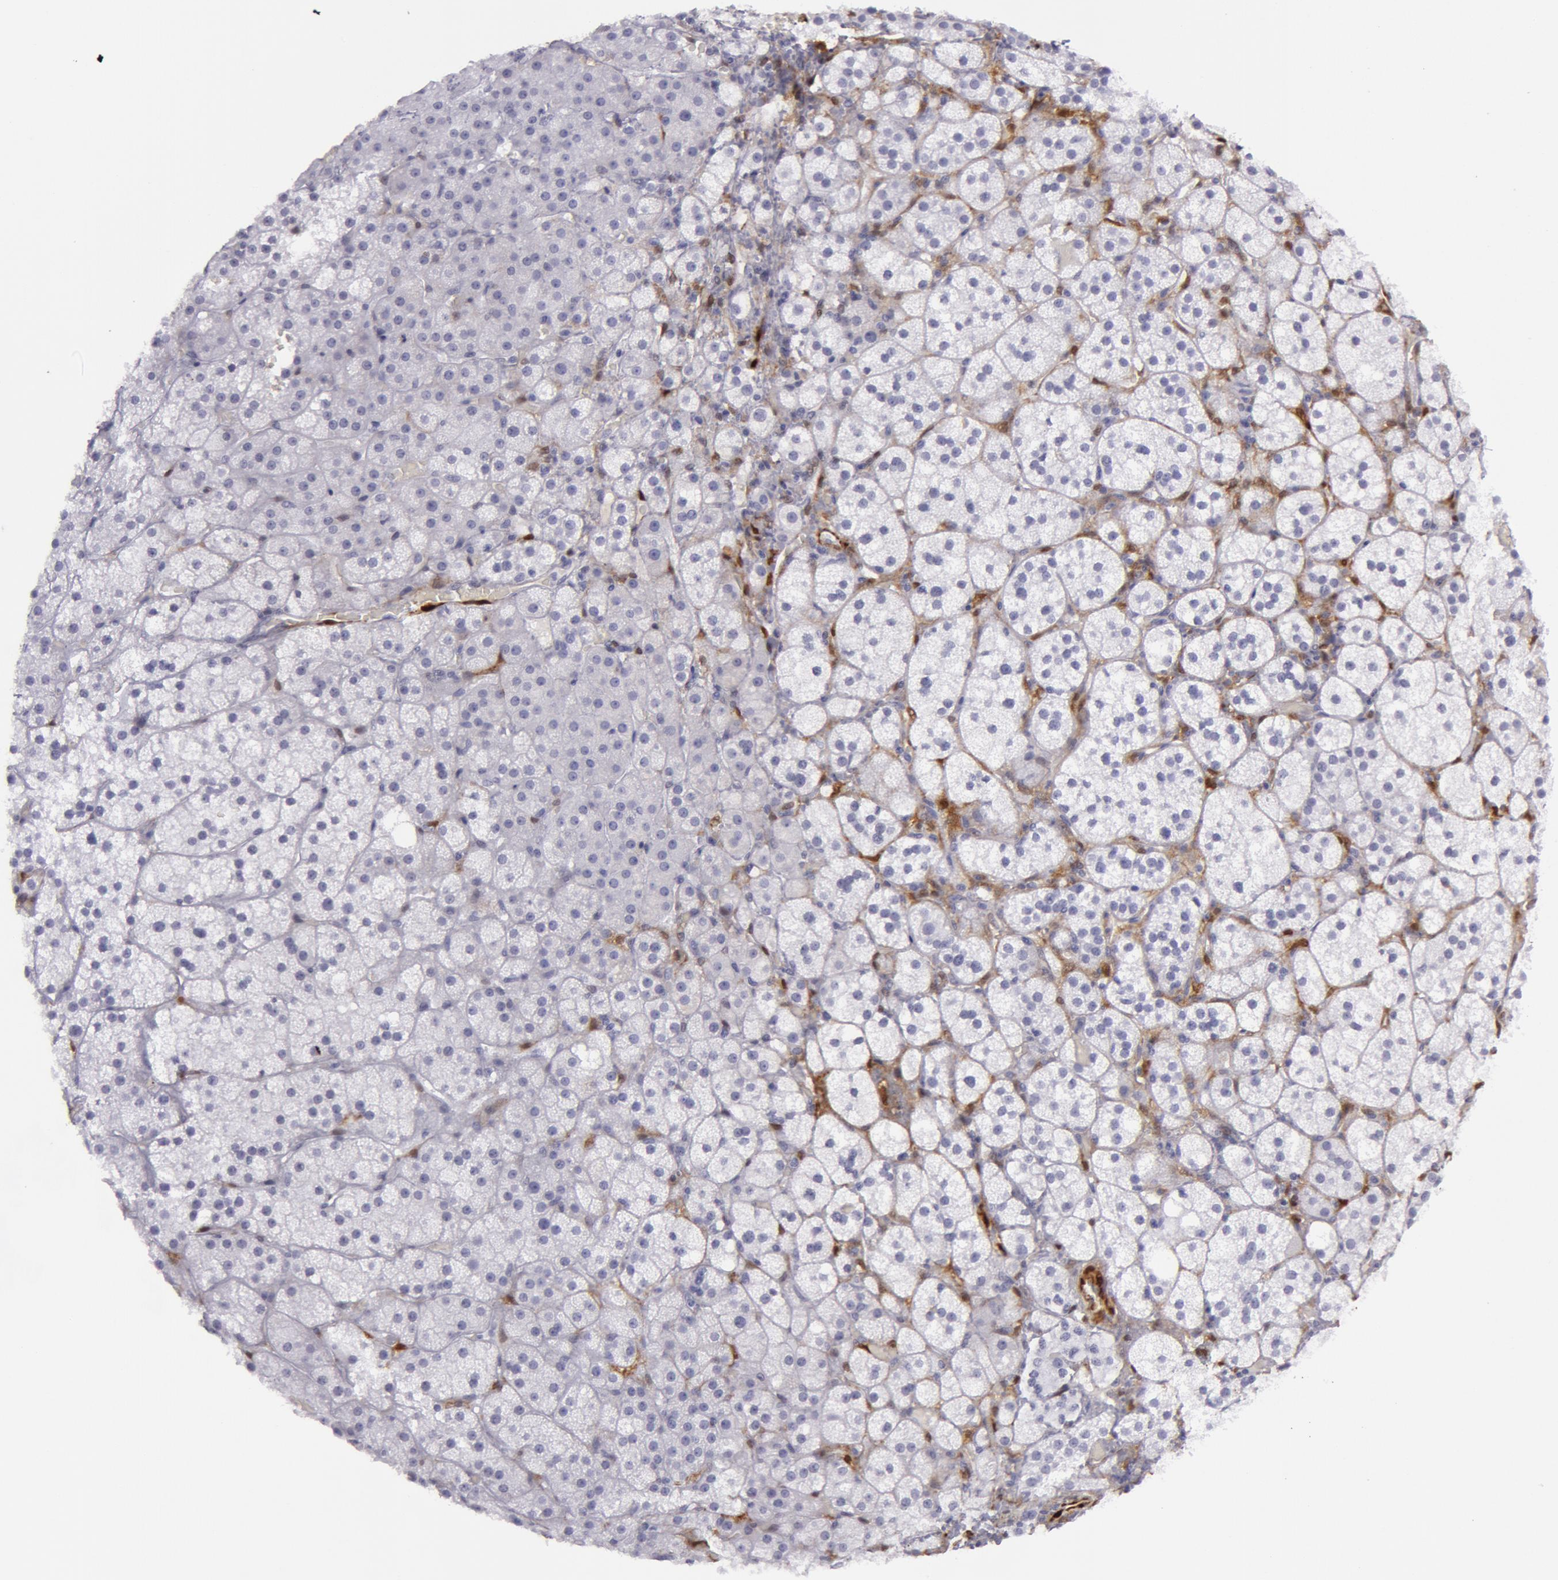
{"staining": {"intensity": "negative", "quantity": "none", "location": "none"}, "tissue": "adrenal gland", "cell_type": "Glandular cells", "image_type": "normal", "snomed": [{"axis": "morphology", "description": "Normal tissue, NOS"}, {"axis": "topography", "description": "Adrenal gland"}], "caption": "The image reveals no staining of glandular cells in normal adrenal gland.", "gene": "TAGLN", "patient": {"sex": "male", "age": 53}}